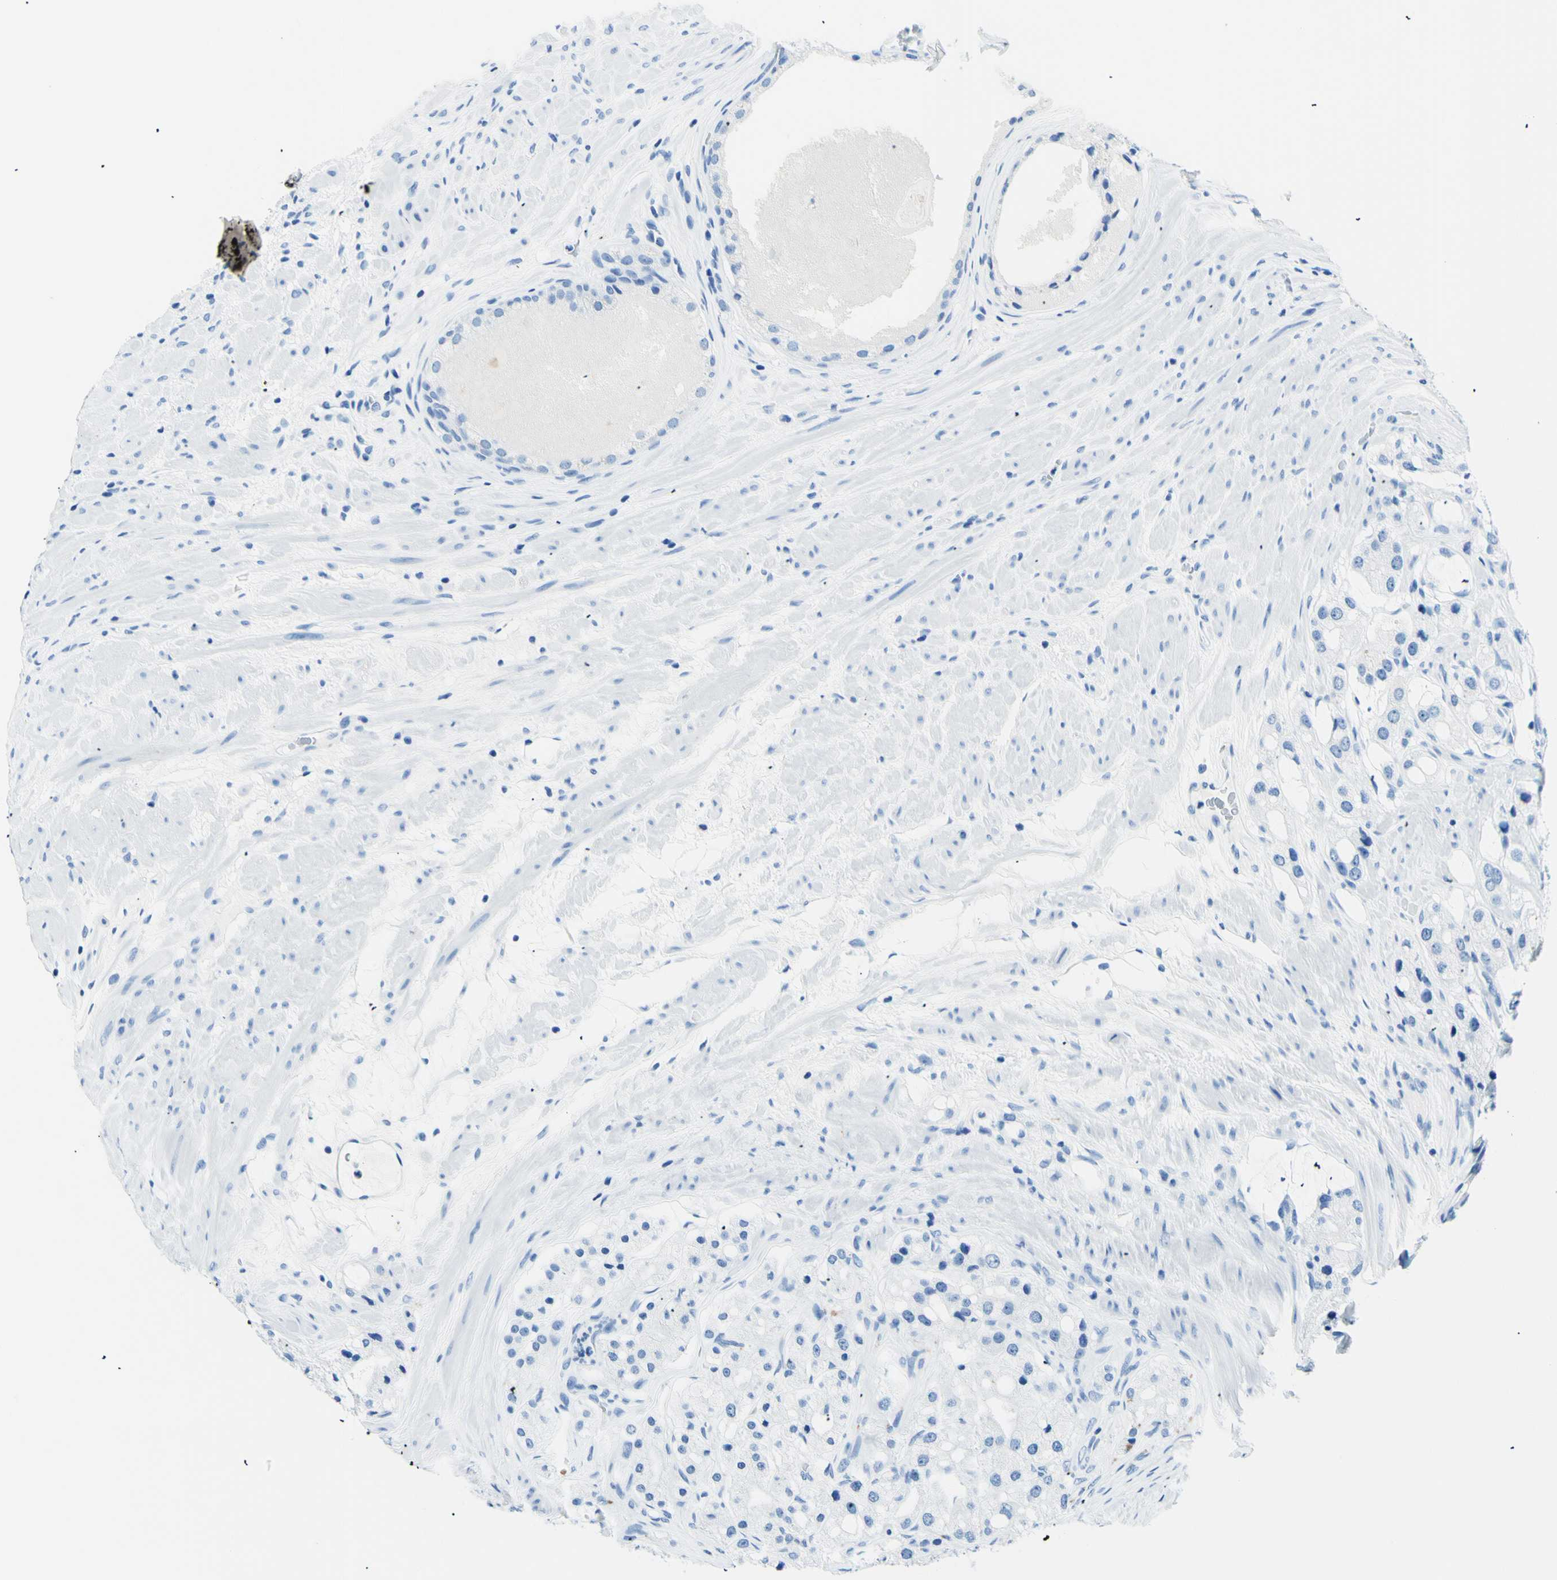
{"staining": {"intensity": "negative", "quantity": "none", "location": "none"}, "tissue": "prostate cancer", "cell_type": "Tumor cells", "image_type": "cancer", "snomed": [{"axis": "morphology", "description": "Adenocarcinoma, High grade"}, {"axis": "topography", "description": "Prostate"}], "caption": "Protein analysis of prostate cancer displays no significant positivity in tumor cells.", "gene": "MYH2", "patient": {"sex": "male", "age": 65}}